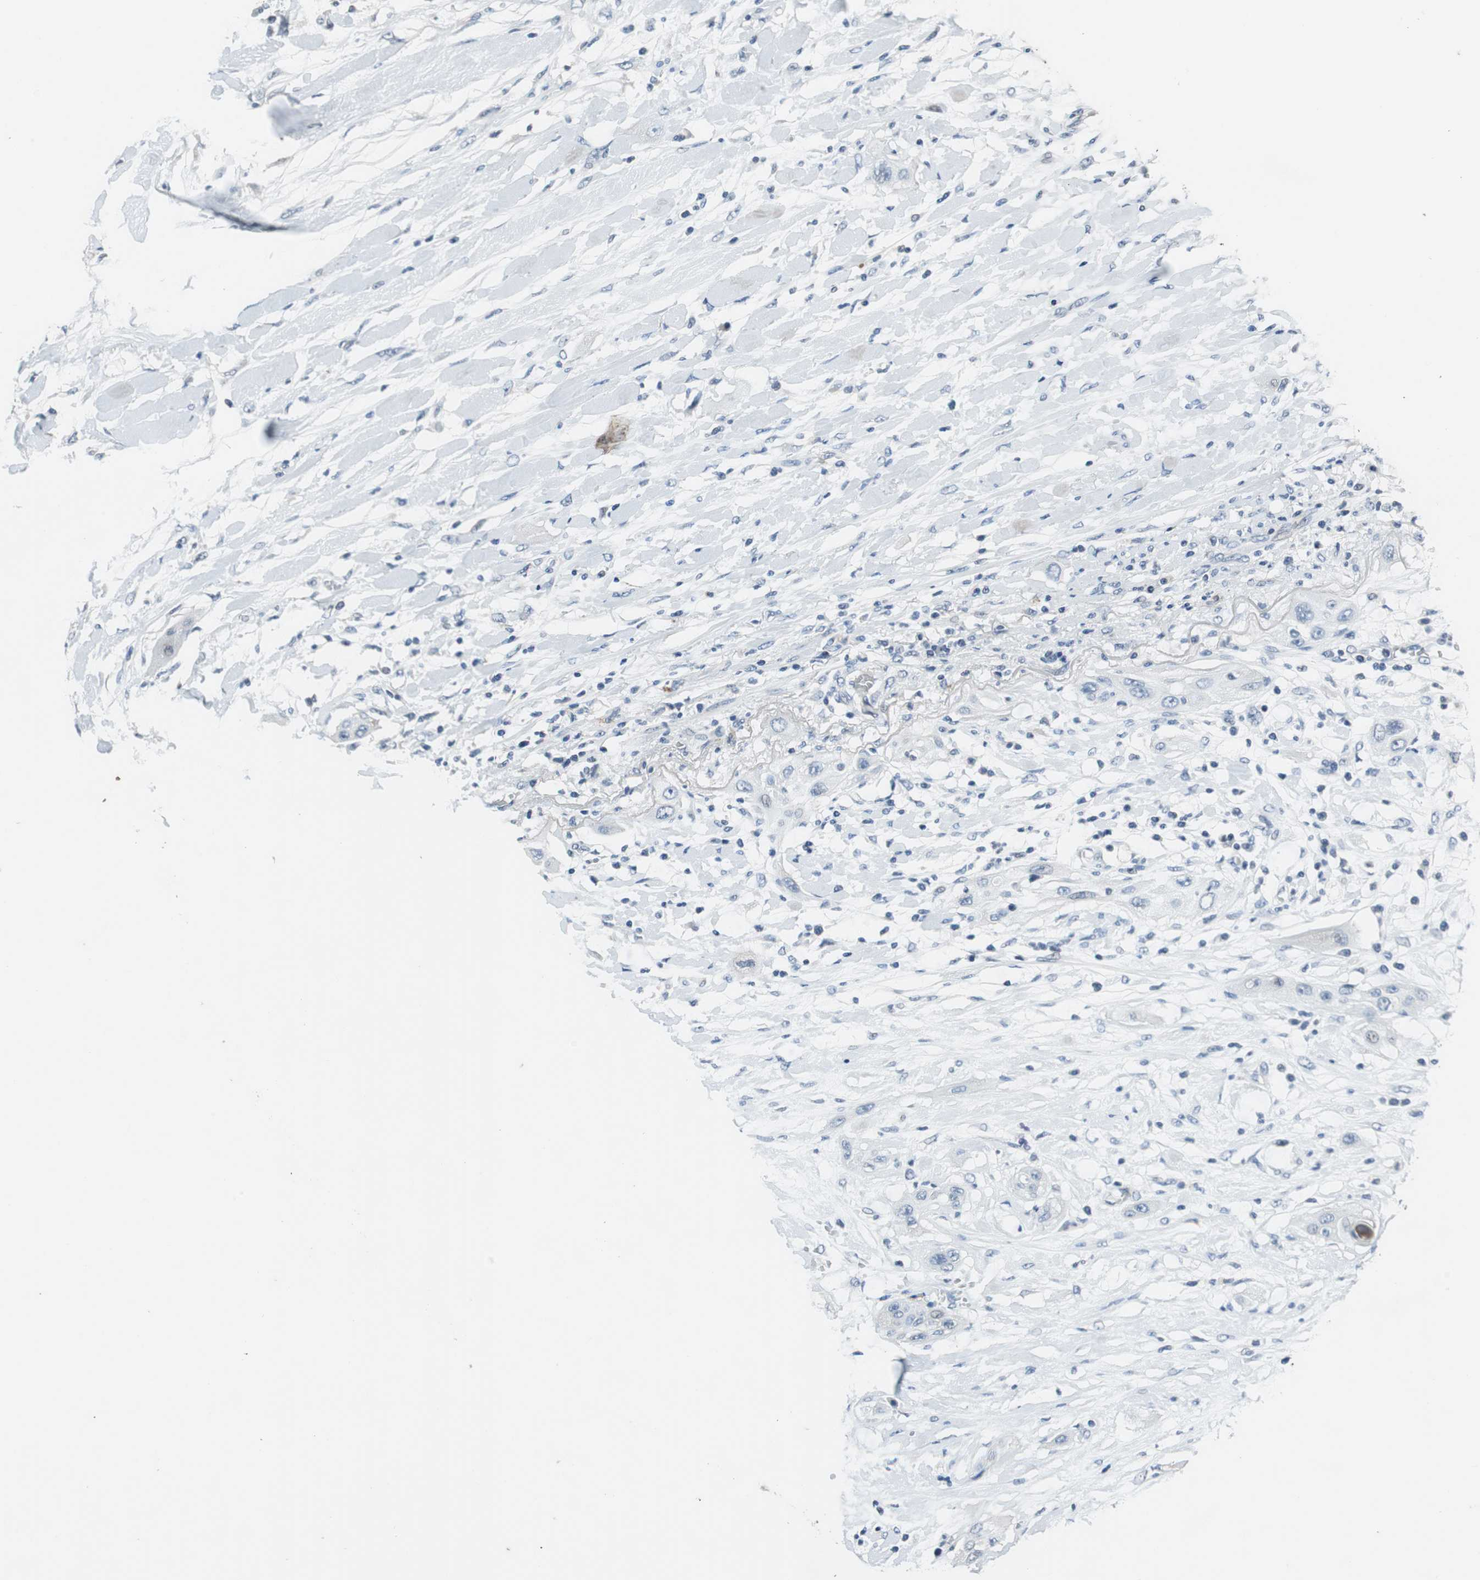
{"staining": {"intensity": "negative", "quantity": "none", "location": "none"}, "tissue": "lung cancer", "cell_type": "Tumor cells", "image_type": "cancer", "snomed": [{"axis": "morphology", "description": "Squamous cell carcinoma, NOS"}, {"axis": "topography", "description": "Lung"}], "caption": "Immunohistochemistry (IHC) photomicrograph of neoplastic tissue: human lung squamous cell carcinoma stained with DAB (3,3'-diaminobenzidine) exhibits no significant protein positivity in tumor cells. Nuclei are stained in blue.", "gene": "PI4KB", "patient": {"sex": "female", "age": 47}}